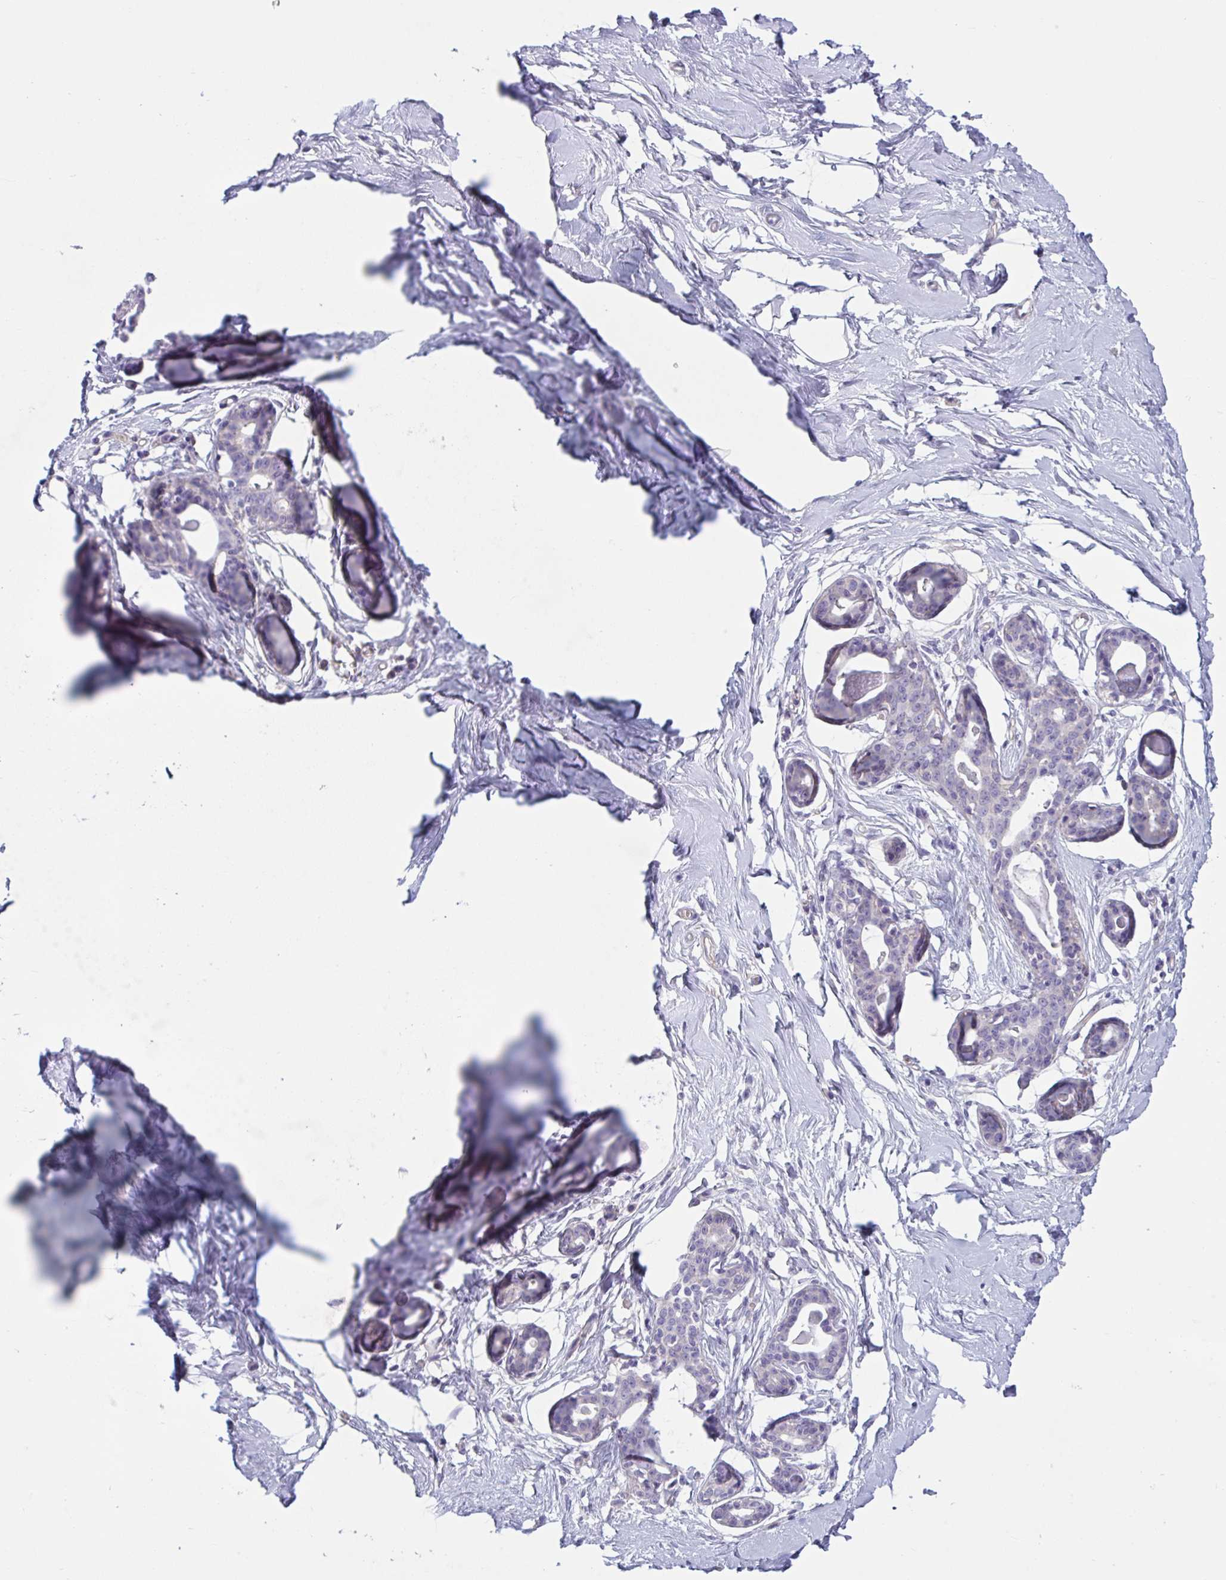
{"staining": {"intensity": "negative", "quantity": "none", "location": "none"}, "tissue": "breast", "cell_type": "Adipocytes", "image_type": "normal", "snomed": [{"axis": "morphology", "description": "Normal tissue, NOS"}, {"axis": "topography", "description": "Breast"}], "caption": "Immunohistochemistry (IHC) histopathology image of normal human breast stained for a protein (brown), which demonstrates no staining in adipocytes.", "gene": "TTC7B", "patient": {"sex": "female", "age": 45}}